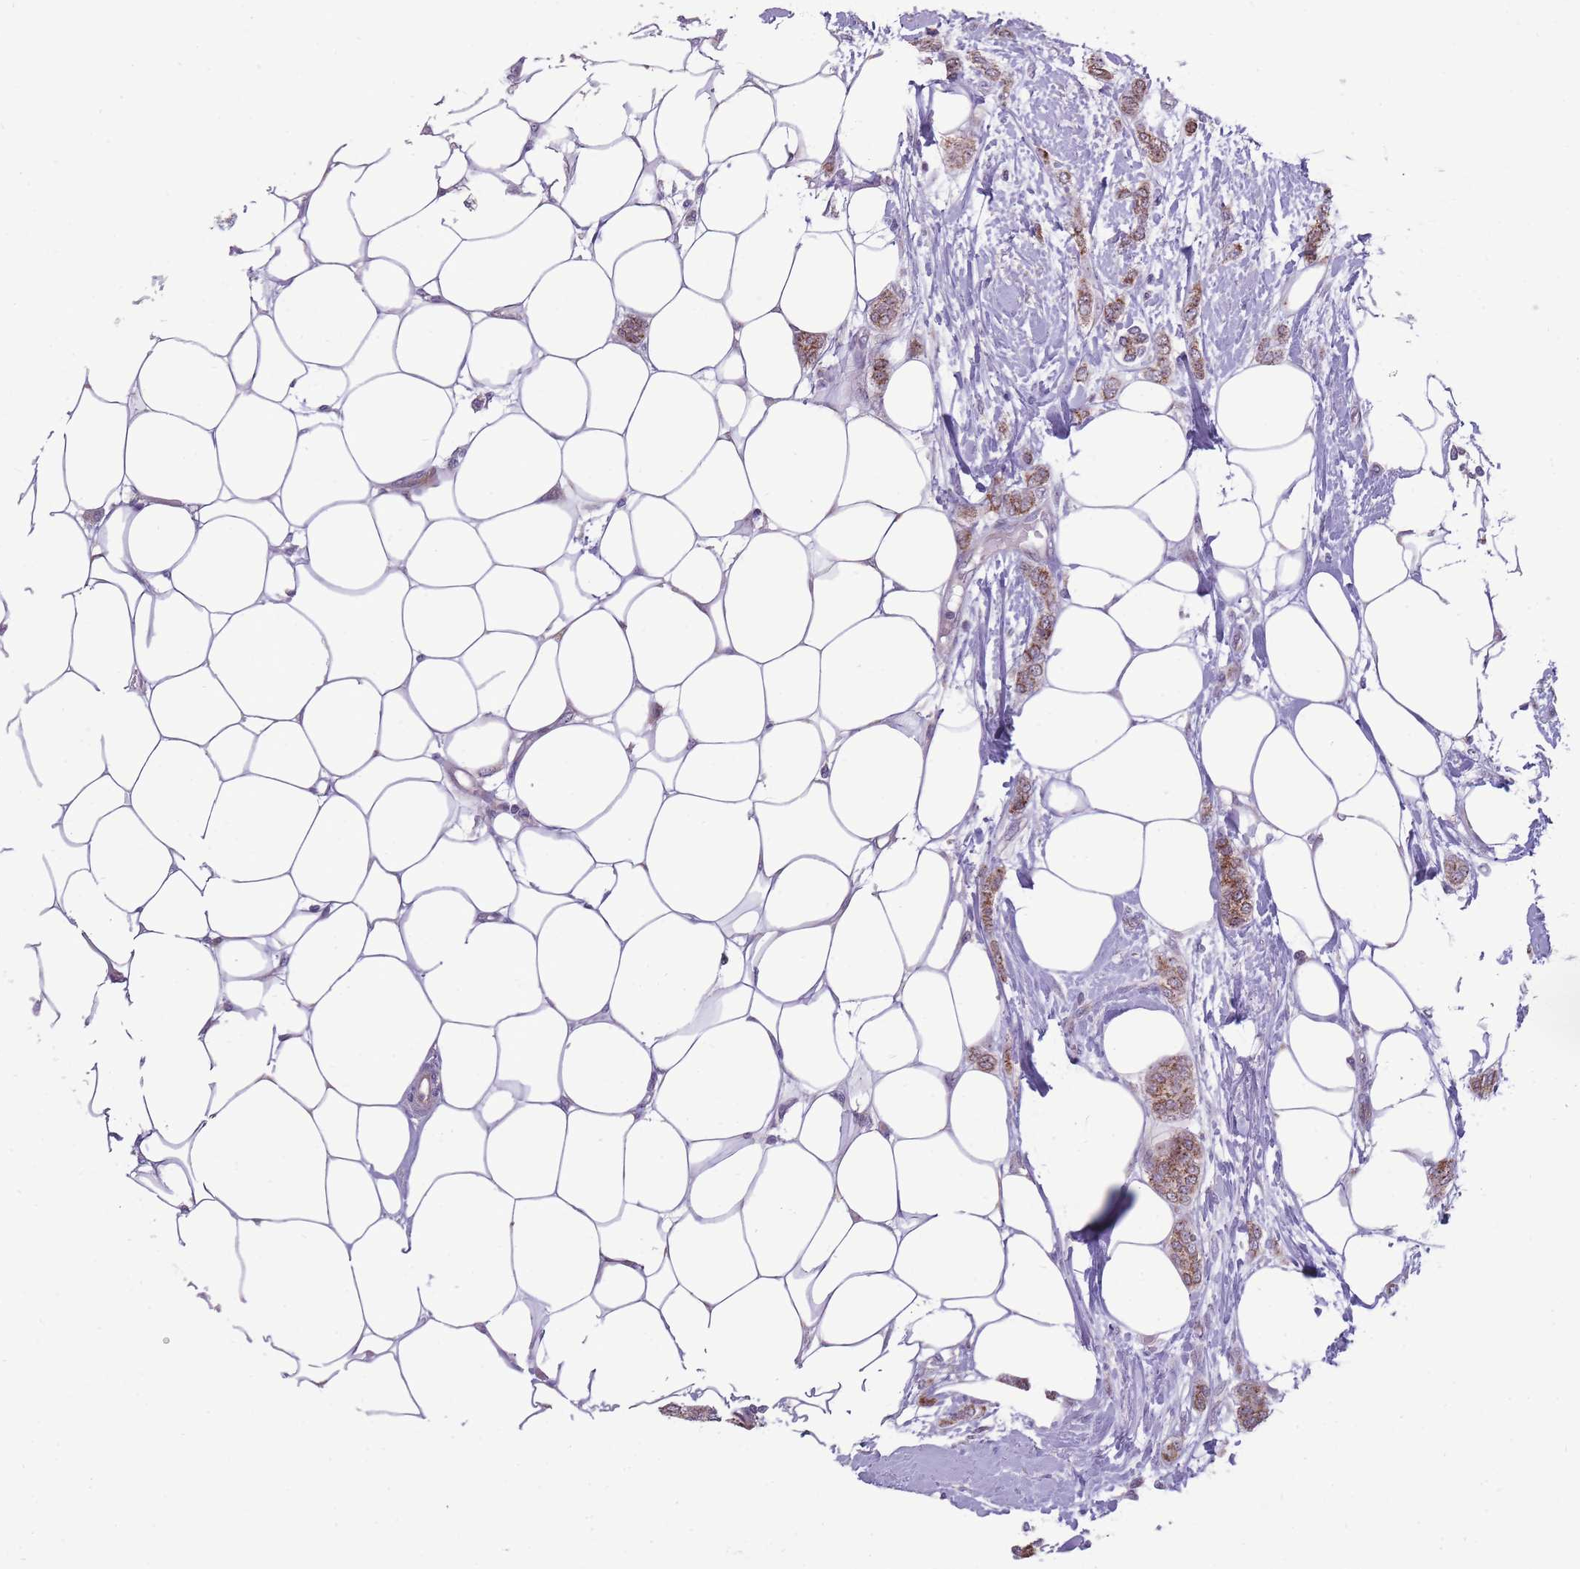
{"staining": {"intensity": "moderate", "quantity": ">75%", "location": "cytoplasmic/membranous"}, "tissue": "breast cancer", "cell_type": "Tumor cells", "image_type": "cancer", "snomed": [{"axis": "morphology", "description": "Duct carcinoma"}, {"axis": "topography", "description": "Breast"}], "caption": "Tumor cells demonstrate moderate cytoplasmic/membranous expression in about >75% of cells in breast intraductal carcinoma.", "gene": "MCIDAS", "patient": {"sex": "female", "age": 72}}